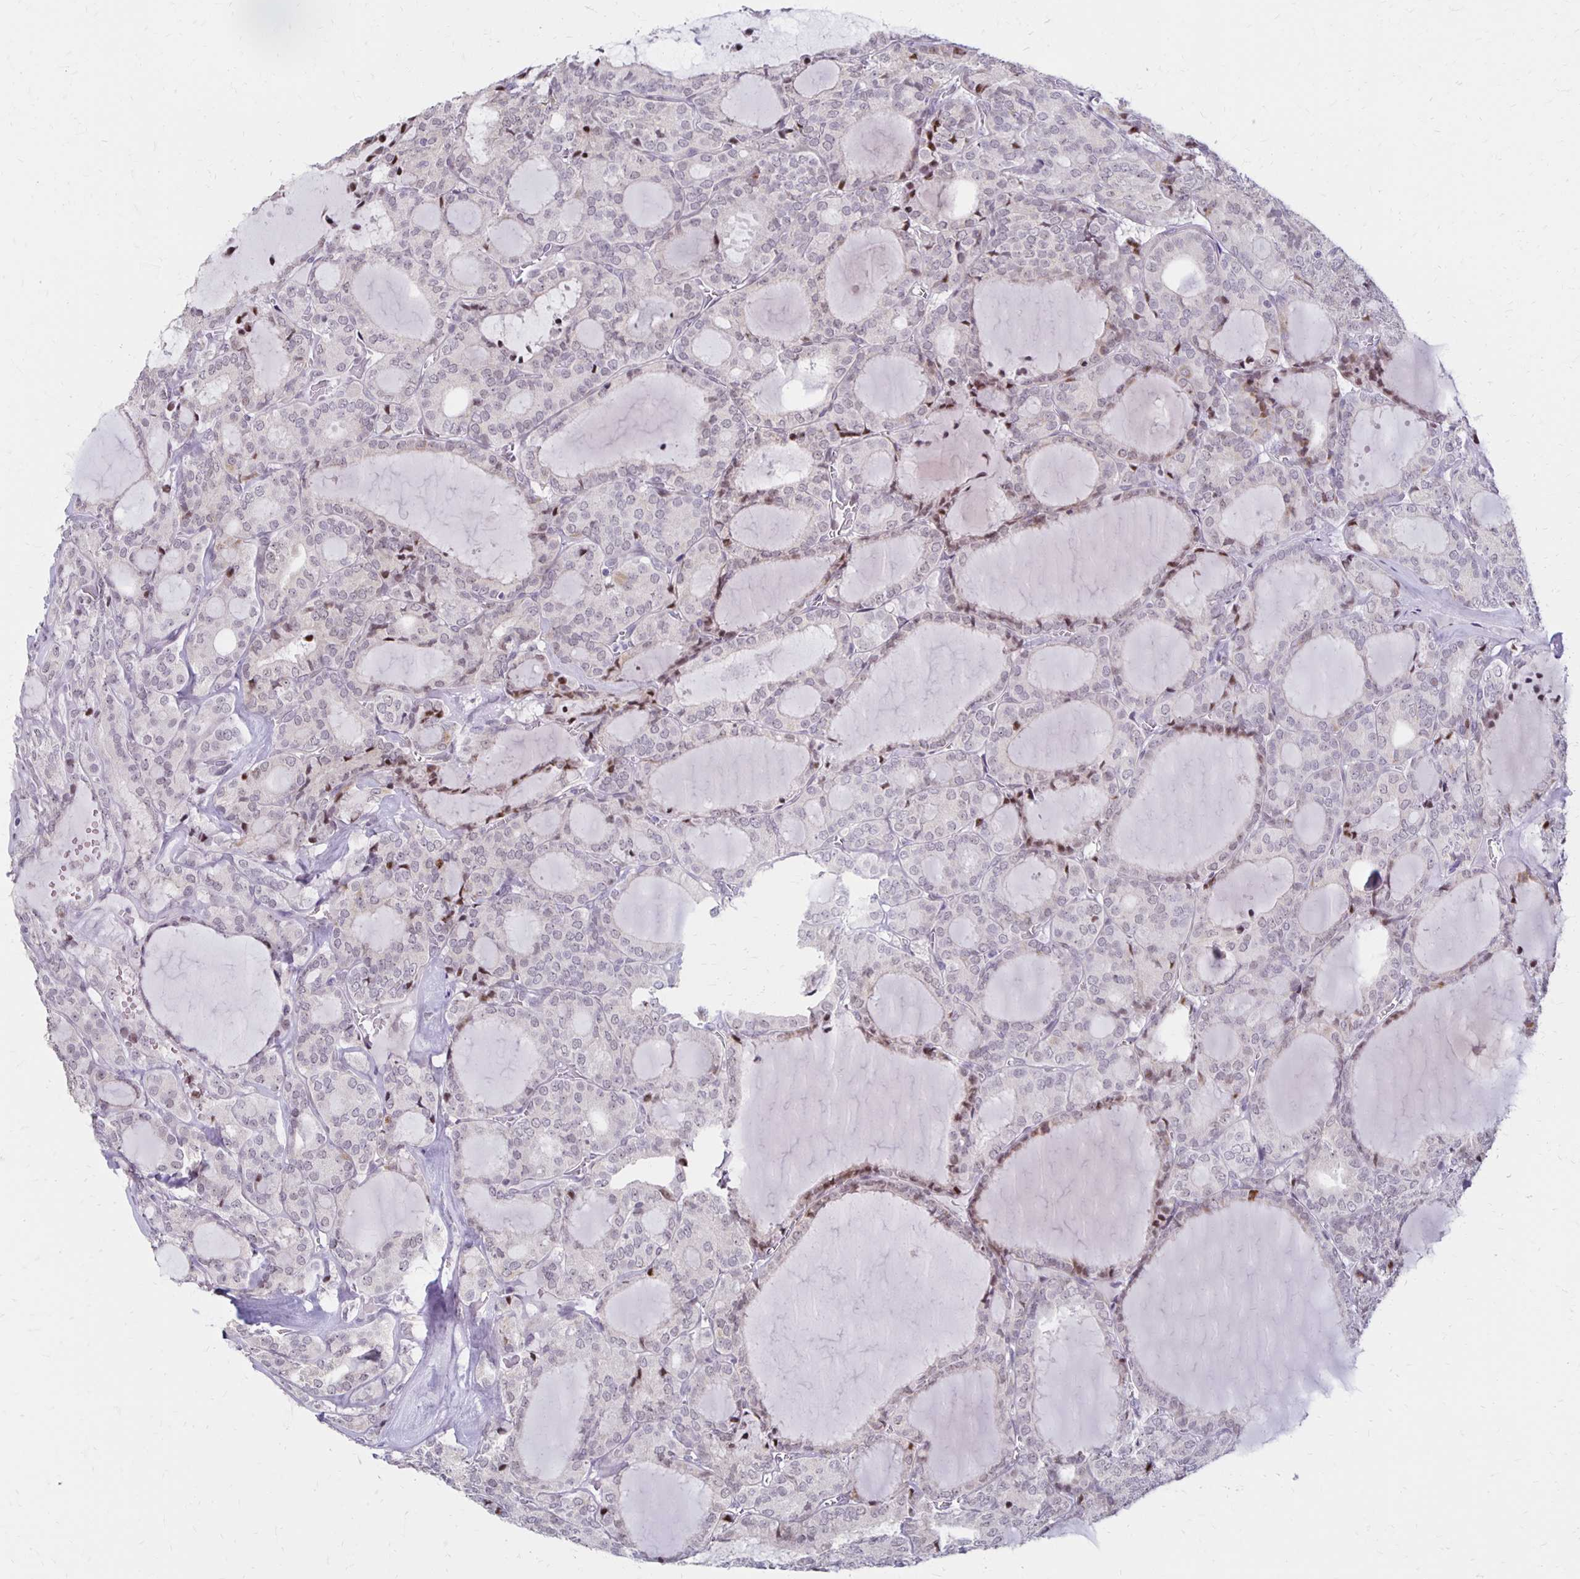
{"staining": {"intensity": "weak", "quantity": "<25%", "location": "nuclear"}, "tissue": "thyroid cancer", "cell_type": "Tumor cells", "image_type": "cancer", "snomed": [{"axis": "morphology", "description": "Follicular adenoma carcinoma, NOS"}, {"axis": "topography", "description": "Thyroid gland"}], "caption": "High magnification brightfield microscopy of follicular adenoma carcinoma (thyroid) stained with DAB (3,3'-diaminobenzidine) (brown) and counterstained with hematoxylin (blue): tumor cells show no significant staining.", "gene": "DAGLA", "patient": {"sex": "male", "age": 74}}